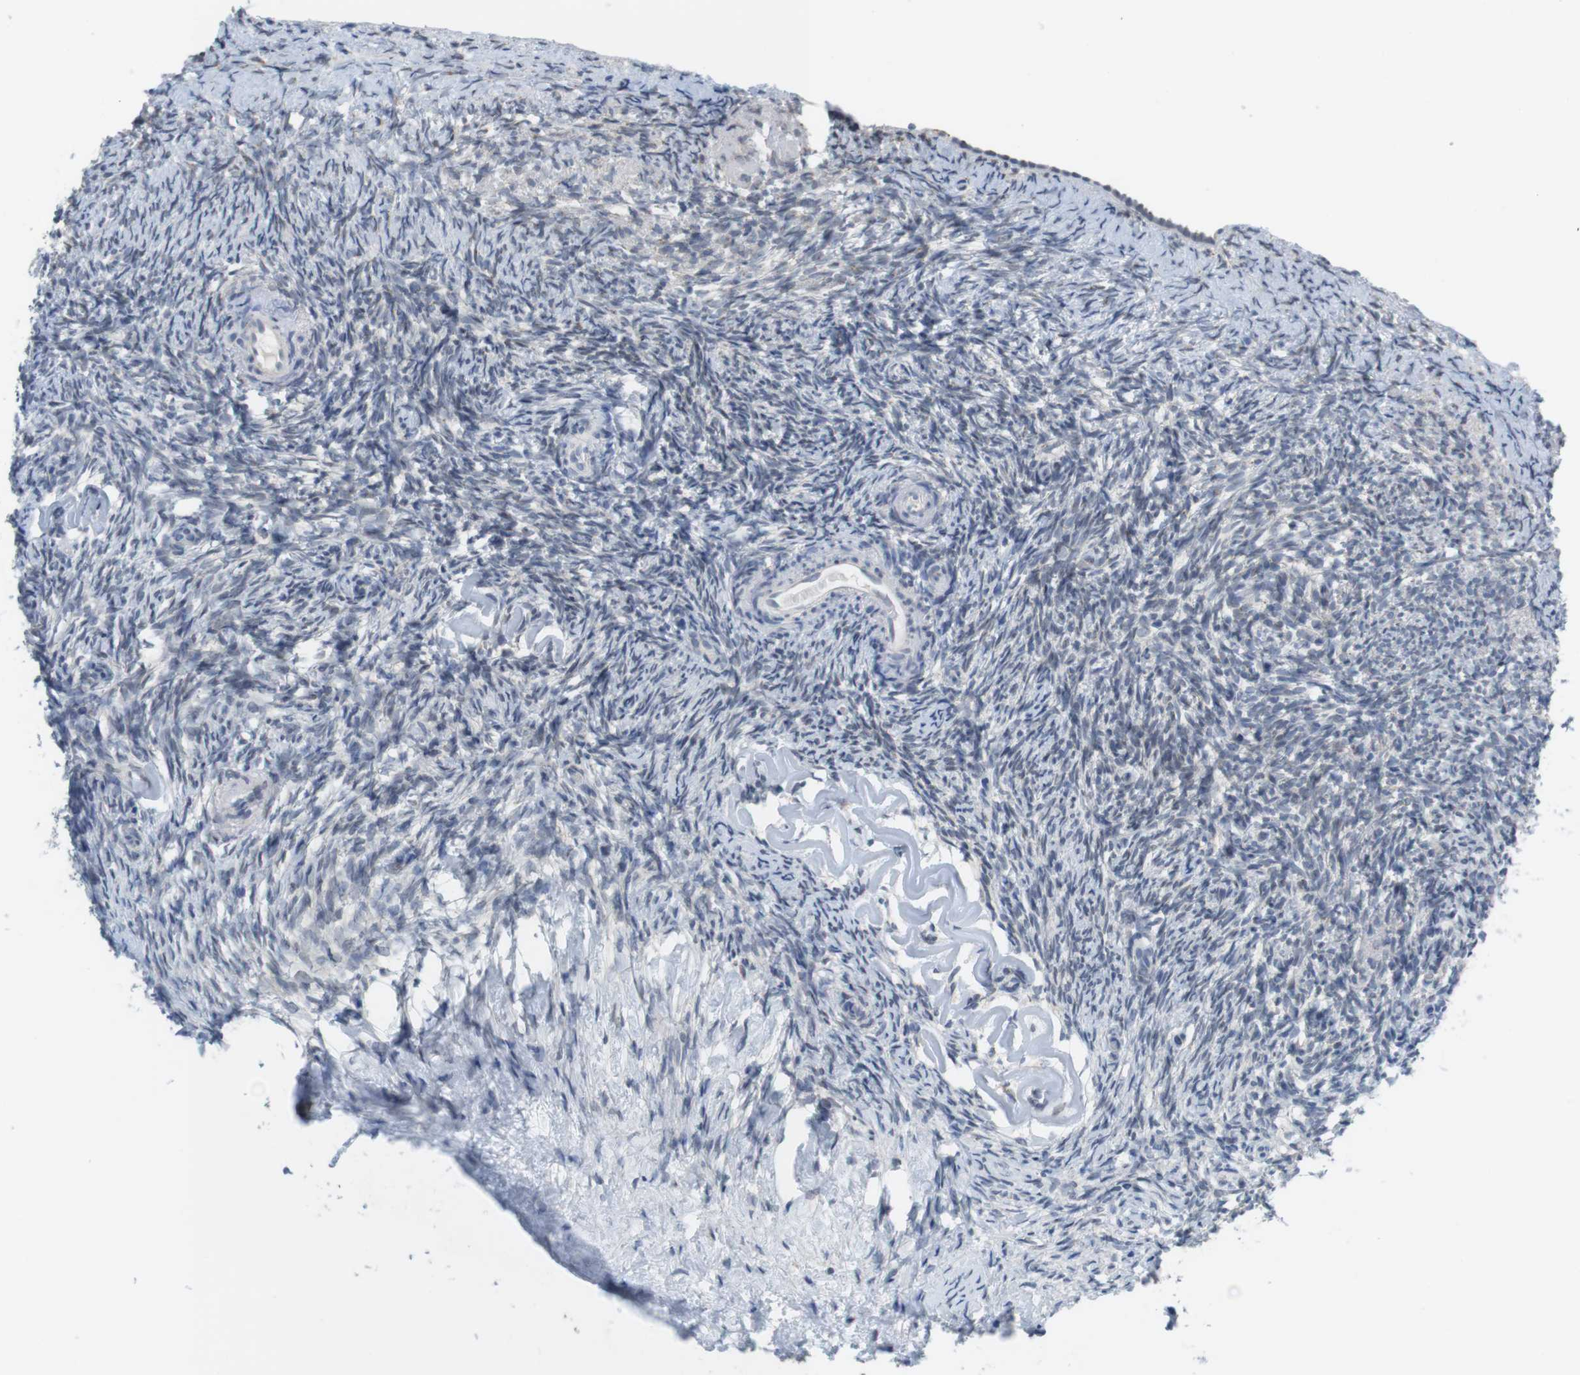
{"staining": {"intensity": "weak", "quantity": "<25%", "location": "cytoplasmic/membranous"}, "tissue": "ovary", "cell_type": "Ovarian stroma cells", "image_type": "normal", "snomed": [{"axis": "morphology", "description": "Normal tissue, NOS"}, {"axis": "topography", "description": "Ovary"}], "caption": "Human ovary stained for a protein using immunohistochemistry displays no positivity in ovarian stroma cells.", "gene": "ERGIC3", "patient": {"sex": "female", "age": 60}}